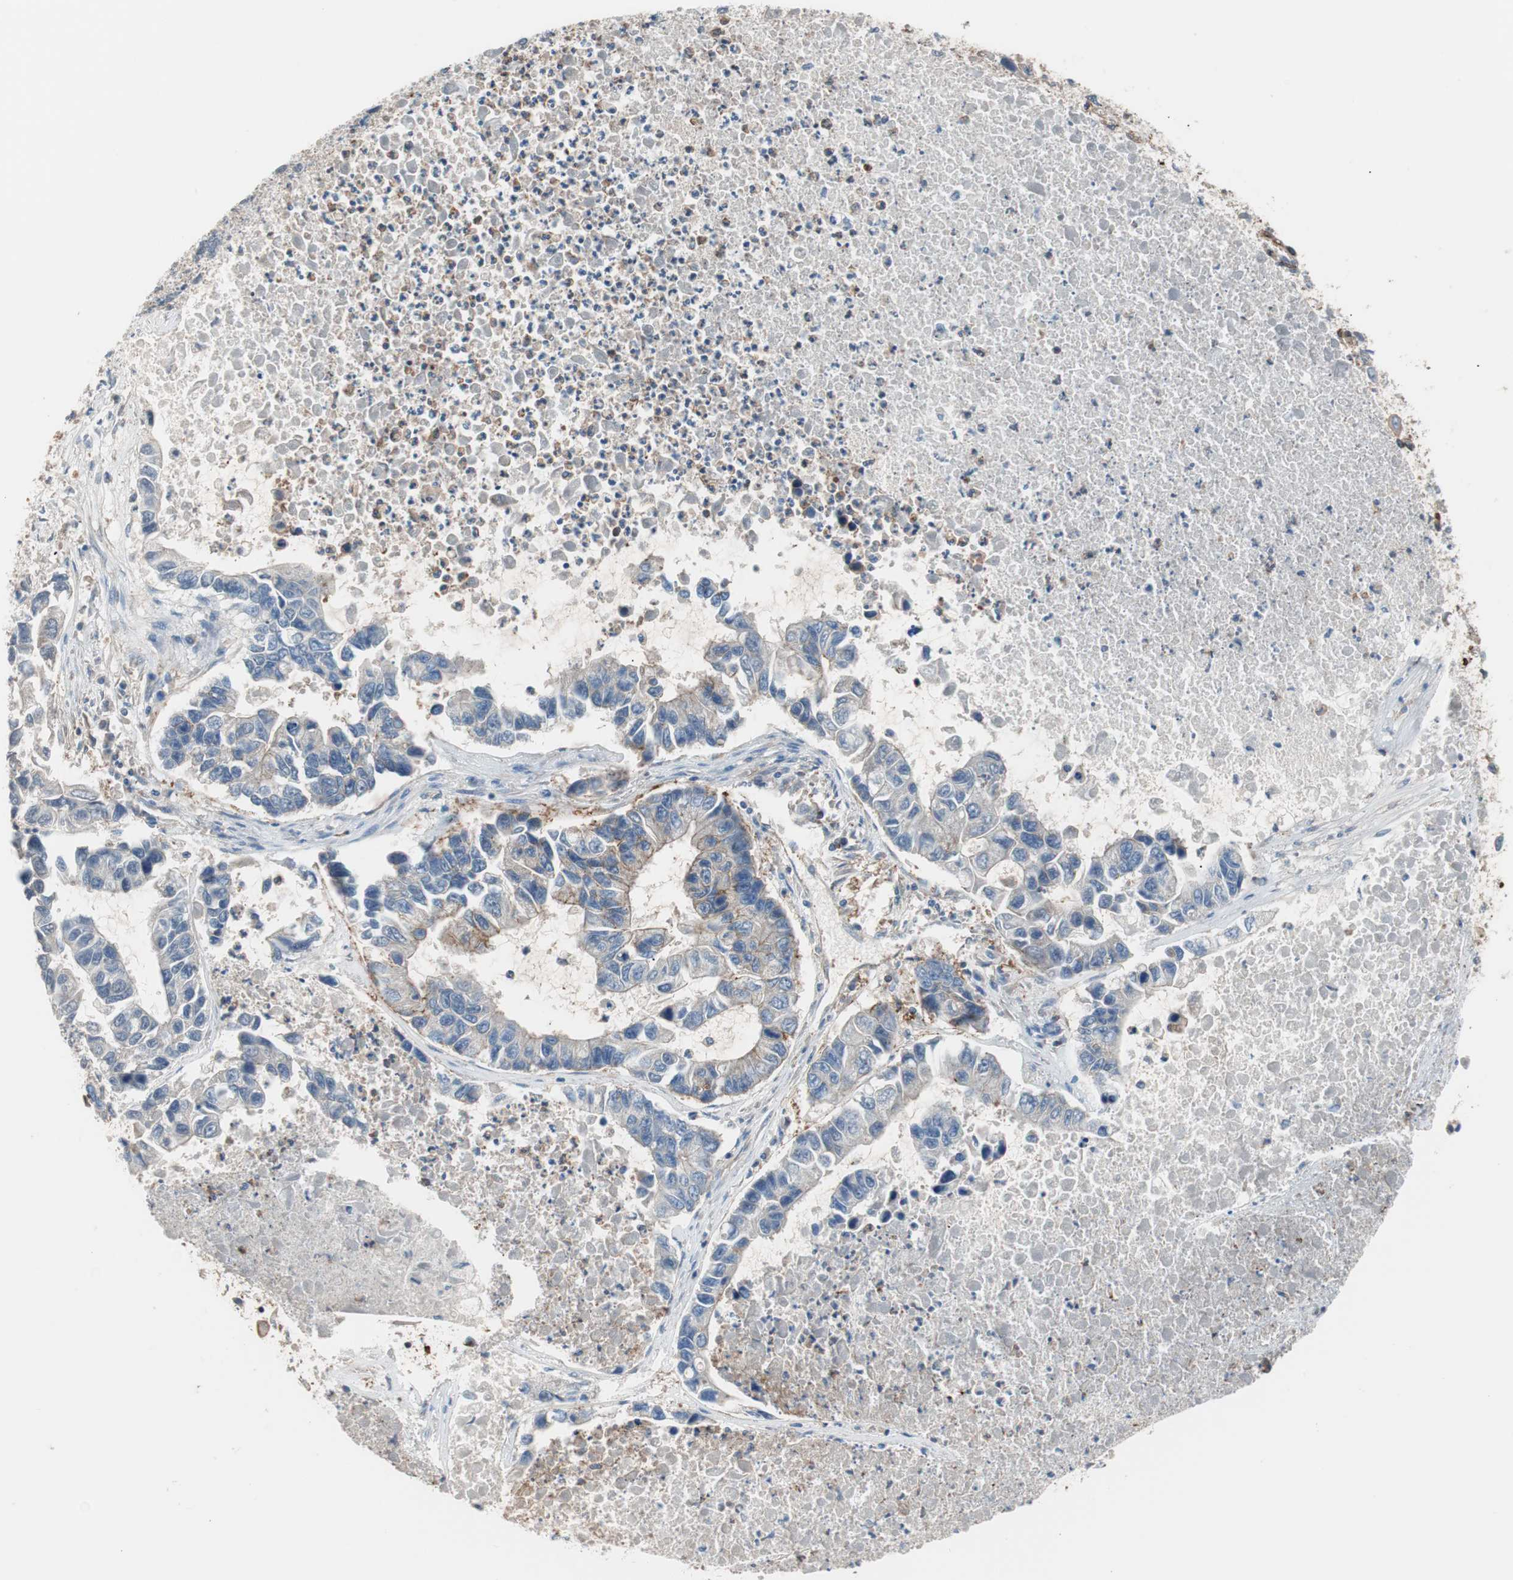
{"staining": {"intensity": "moderate", "quantity": "<25%", "location": "cytoplasmic/membranous"}, "tissue": "lung cancer", "cell_type": "Tumor cells", "image_type": "cancer", "snomed": [{"axis": "morphology", "description": "Adenocarcinoma, NOS"}, {"axis": "topography", "description": "Lung"}], "caption": "Approximately <25% of tumor cells in human adenocarcinoma (lung) show moderate cytoplasmic/membranous protein expression as visualized by brown immunohistochemical staining.", "gene": "GPR160", "patient": {"sex": "female", "age": 51}}